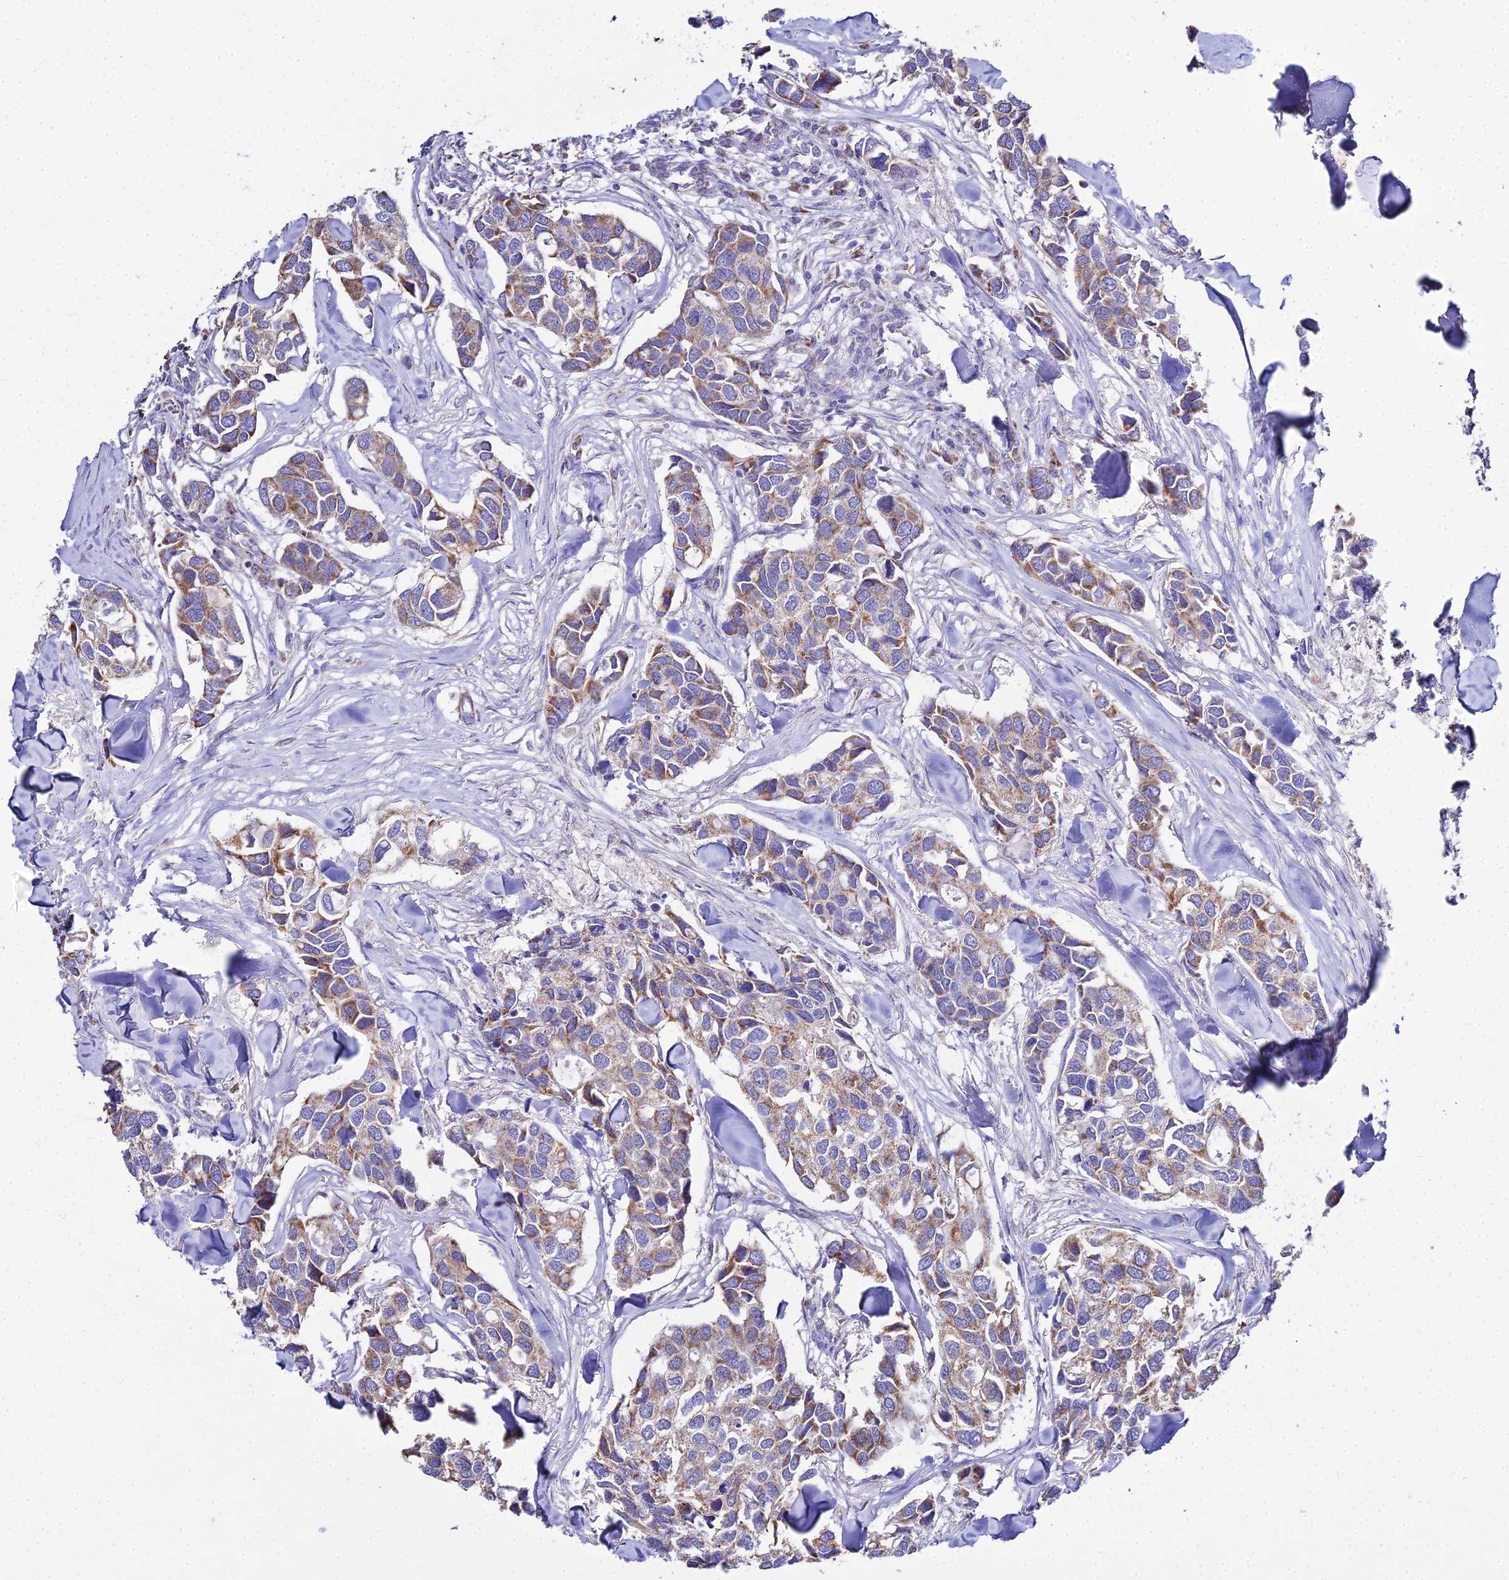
{"staining": {"intensity": "moderate", "quantity": "25%-75%", "location": "cytoplasmic/membranous"}, "tissue": "breast cancer", "cell_type": "Tumor cells", "image_type": "cancer", "snomed": [{"axis": "morphology", "description": "Duct carcinoma"}, {"axis": "topography", "description": "Breast"}], "caption": "Breast invasive ductal carcinoma was stained to show a protein in brown. There is medium levels of moderate cytoplasmic/membranous positivity in about 25%-75% of tumor cells.", "gene": "TYW5", "patient": {"sex": "female", "age": 83}}